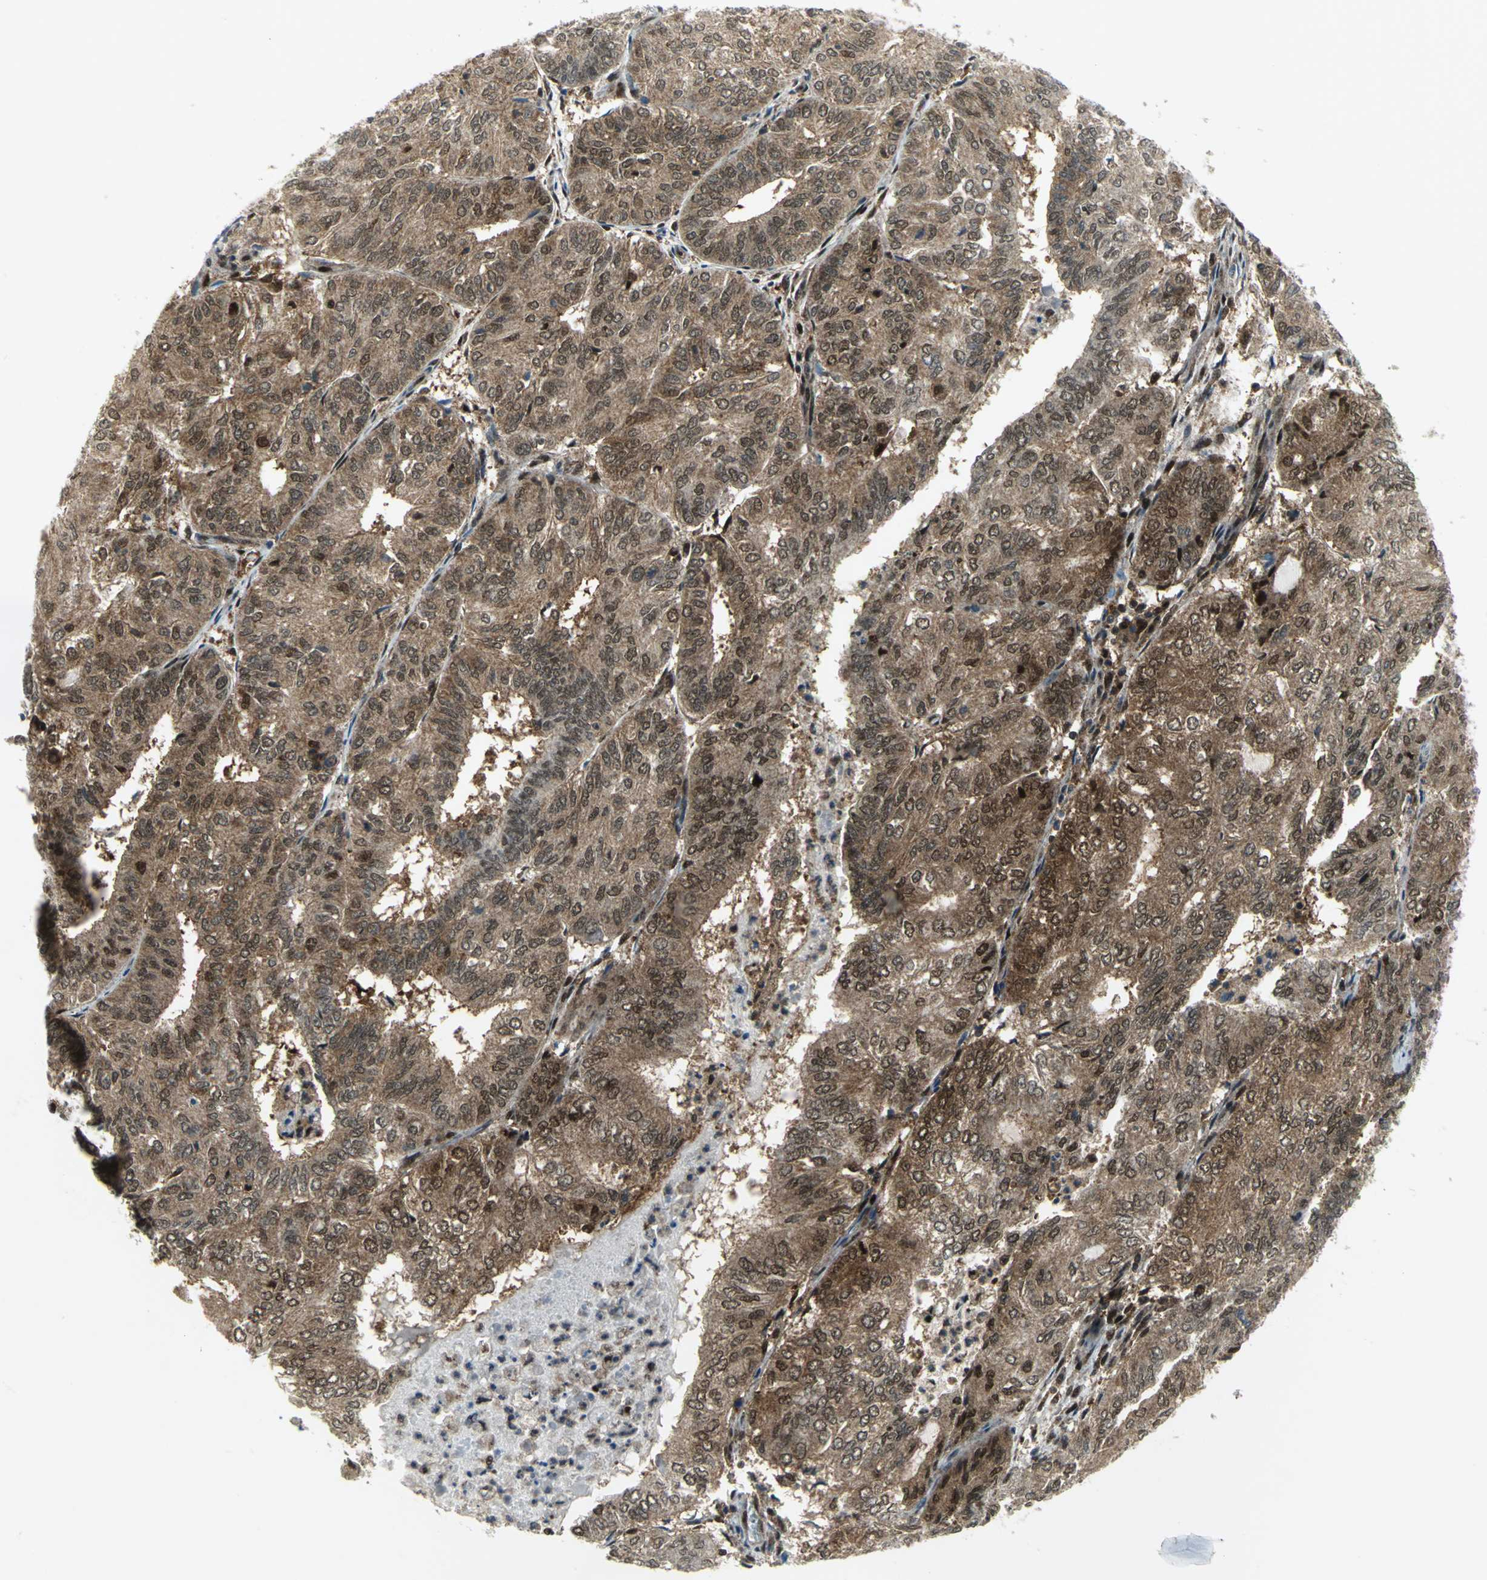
{"staining": {"intensity": "moderate", "quantity": "25%-75%", "location": "cytoplasmic/membranous,nuclear"}, "tissue": "endometrial cancer", "cell_type": "Tumor cells", "image_type": "cancer", "snomed": [{"axis": "morphology", "description": "Adenocarcinoma, NOS"}, {"axis": "topography", "description": "Uterus"}], "caption": "Protein staining of endometrial cancer (adenocarcinoma) tissue exhibits moderate cytoplasmic/membranous and nuclear positivity in approximately 25%-75% of tumor cells.", "gene": "PSMA4", "patient": {"sex": "female", "age": 60}}